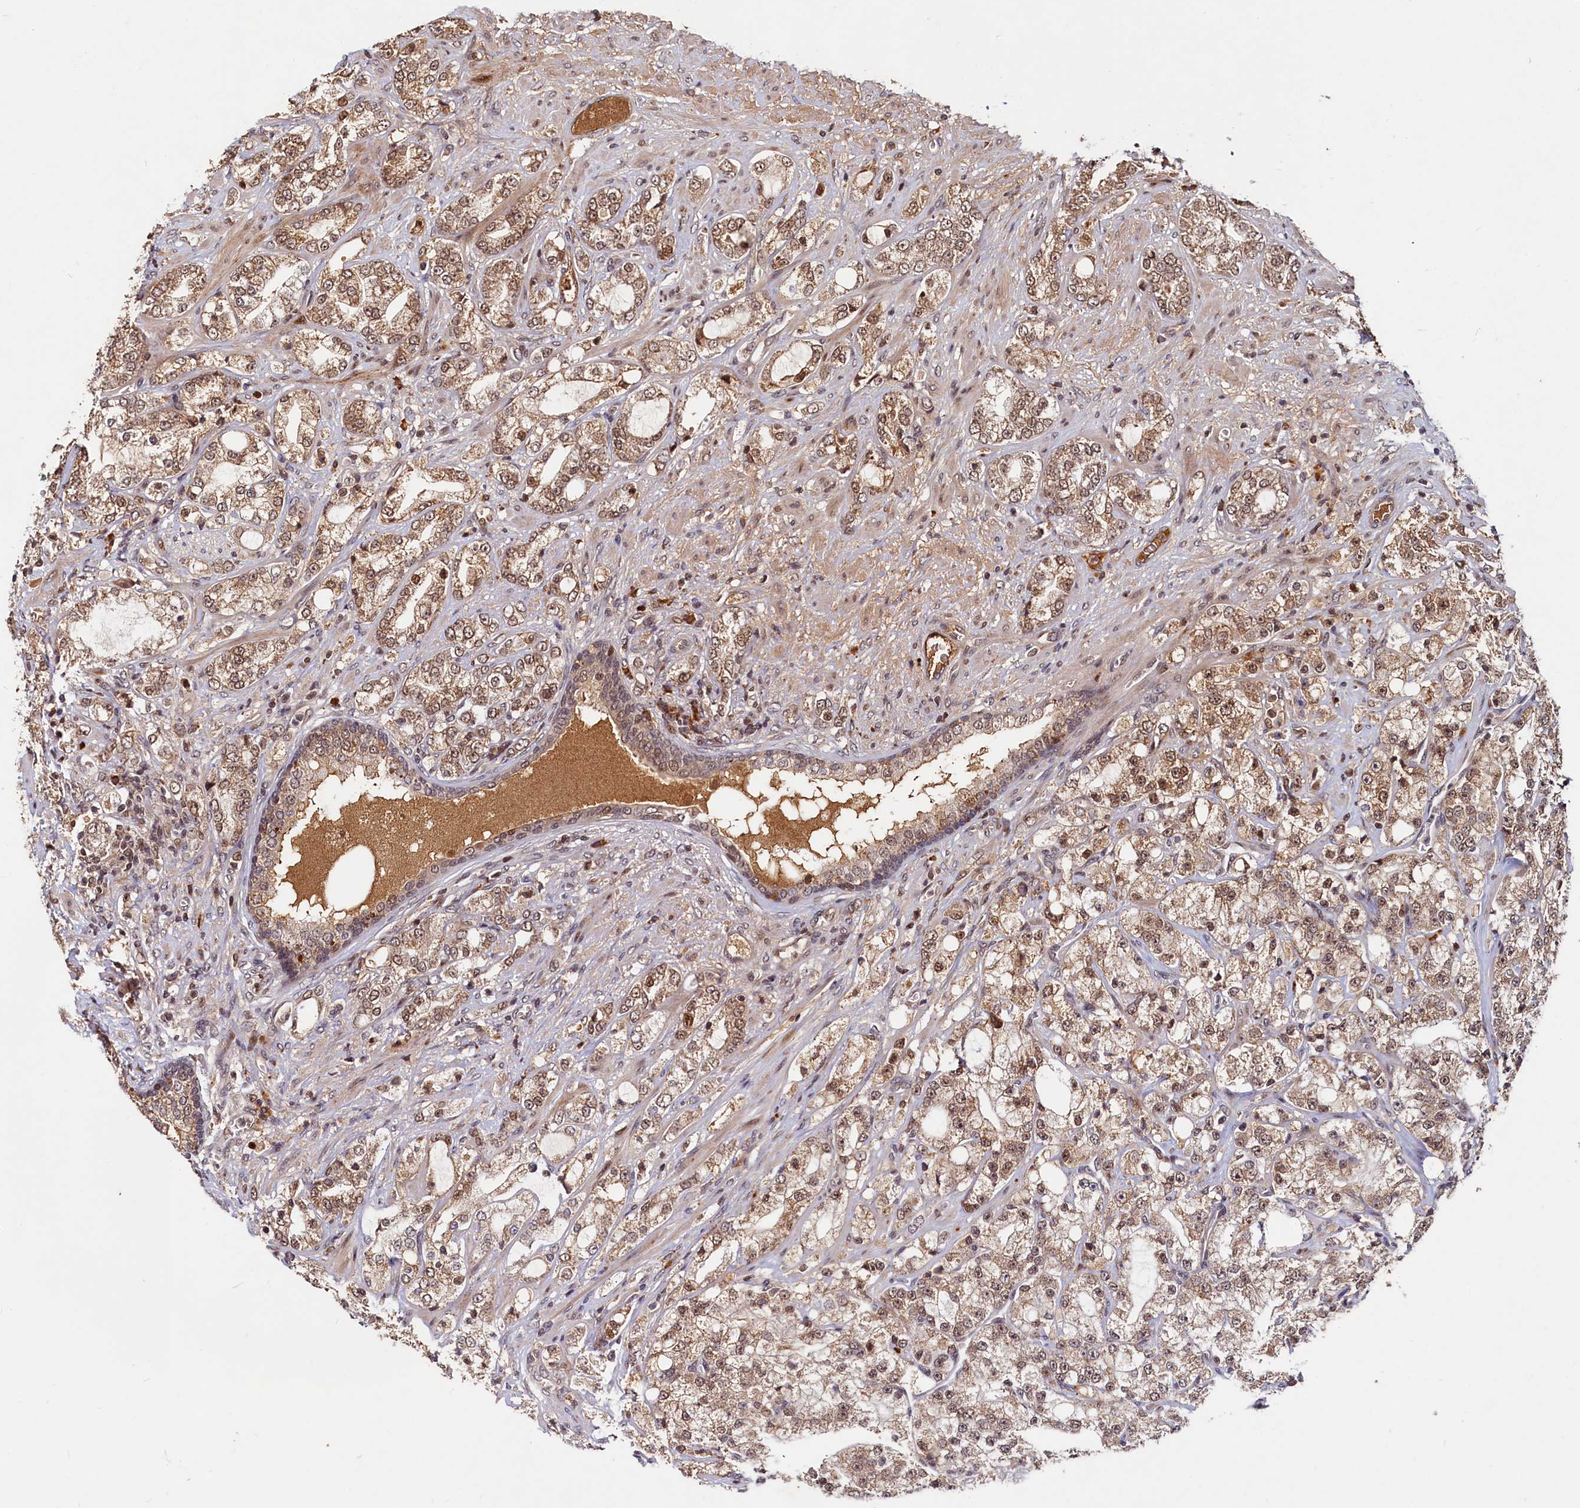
{"staining": {"intensity": "moderate", "quantity": ">75%", "location": "nuclear"}, "tissue": "prostate cancer", "cell_type": "Tumor cells", "image_type": "cancer", "snomed": [{"axis": "morphology", "description": "Adenocarcinoma, High grade"}, {"axis": "topography", "description": "Prostate"}], "caption": "Immunohistochemical staining of human prostate cancer (adenocarcinoma (high-grade)) shows medium levels of moderate nuclear positivity in about >75% of tumor cells. (IHC, brightfield microscopy, high magnification).", "gene": "TRAPPC4", "patient": {"sex": "male", "age": 64}}